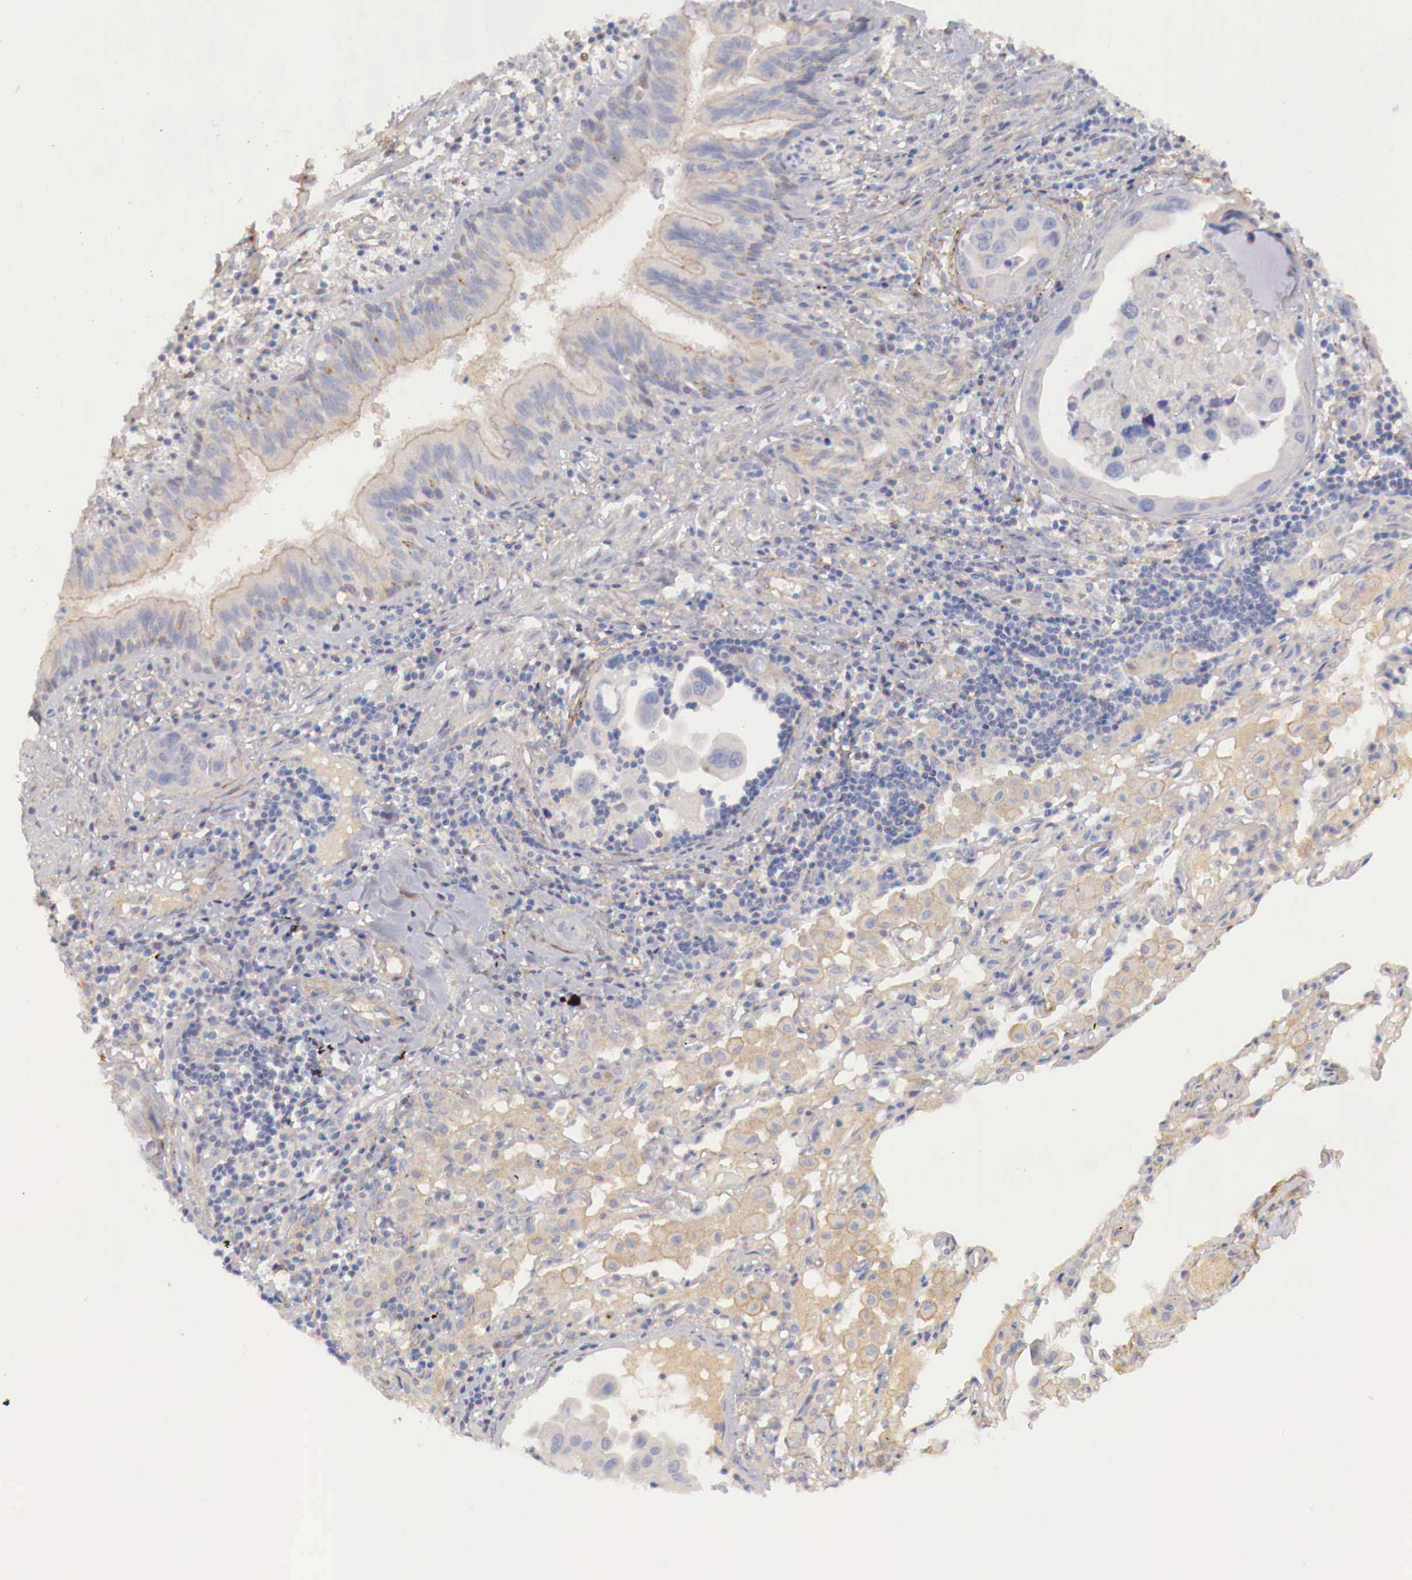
{"staining": {"intensity": "negative", "quantity": "none", "location": "none"}, "tissue": "lung cancer", "cell_type": "Tumor cells", "image_type": "cancer", "snomed": [{"axis": "morphology", "description": "Adenocarcinoma, NOS"}, {"axis": "topography", "description": "Lung"}], "caption": "IHC of lung cancer (adenocarcinoma) exhibits no expression in tumor cells.", "gene": "KLHDC7B", "patient": {"sex": "male", "age": 64}}